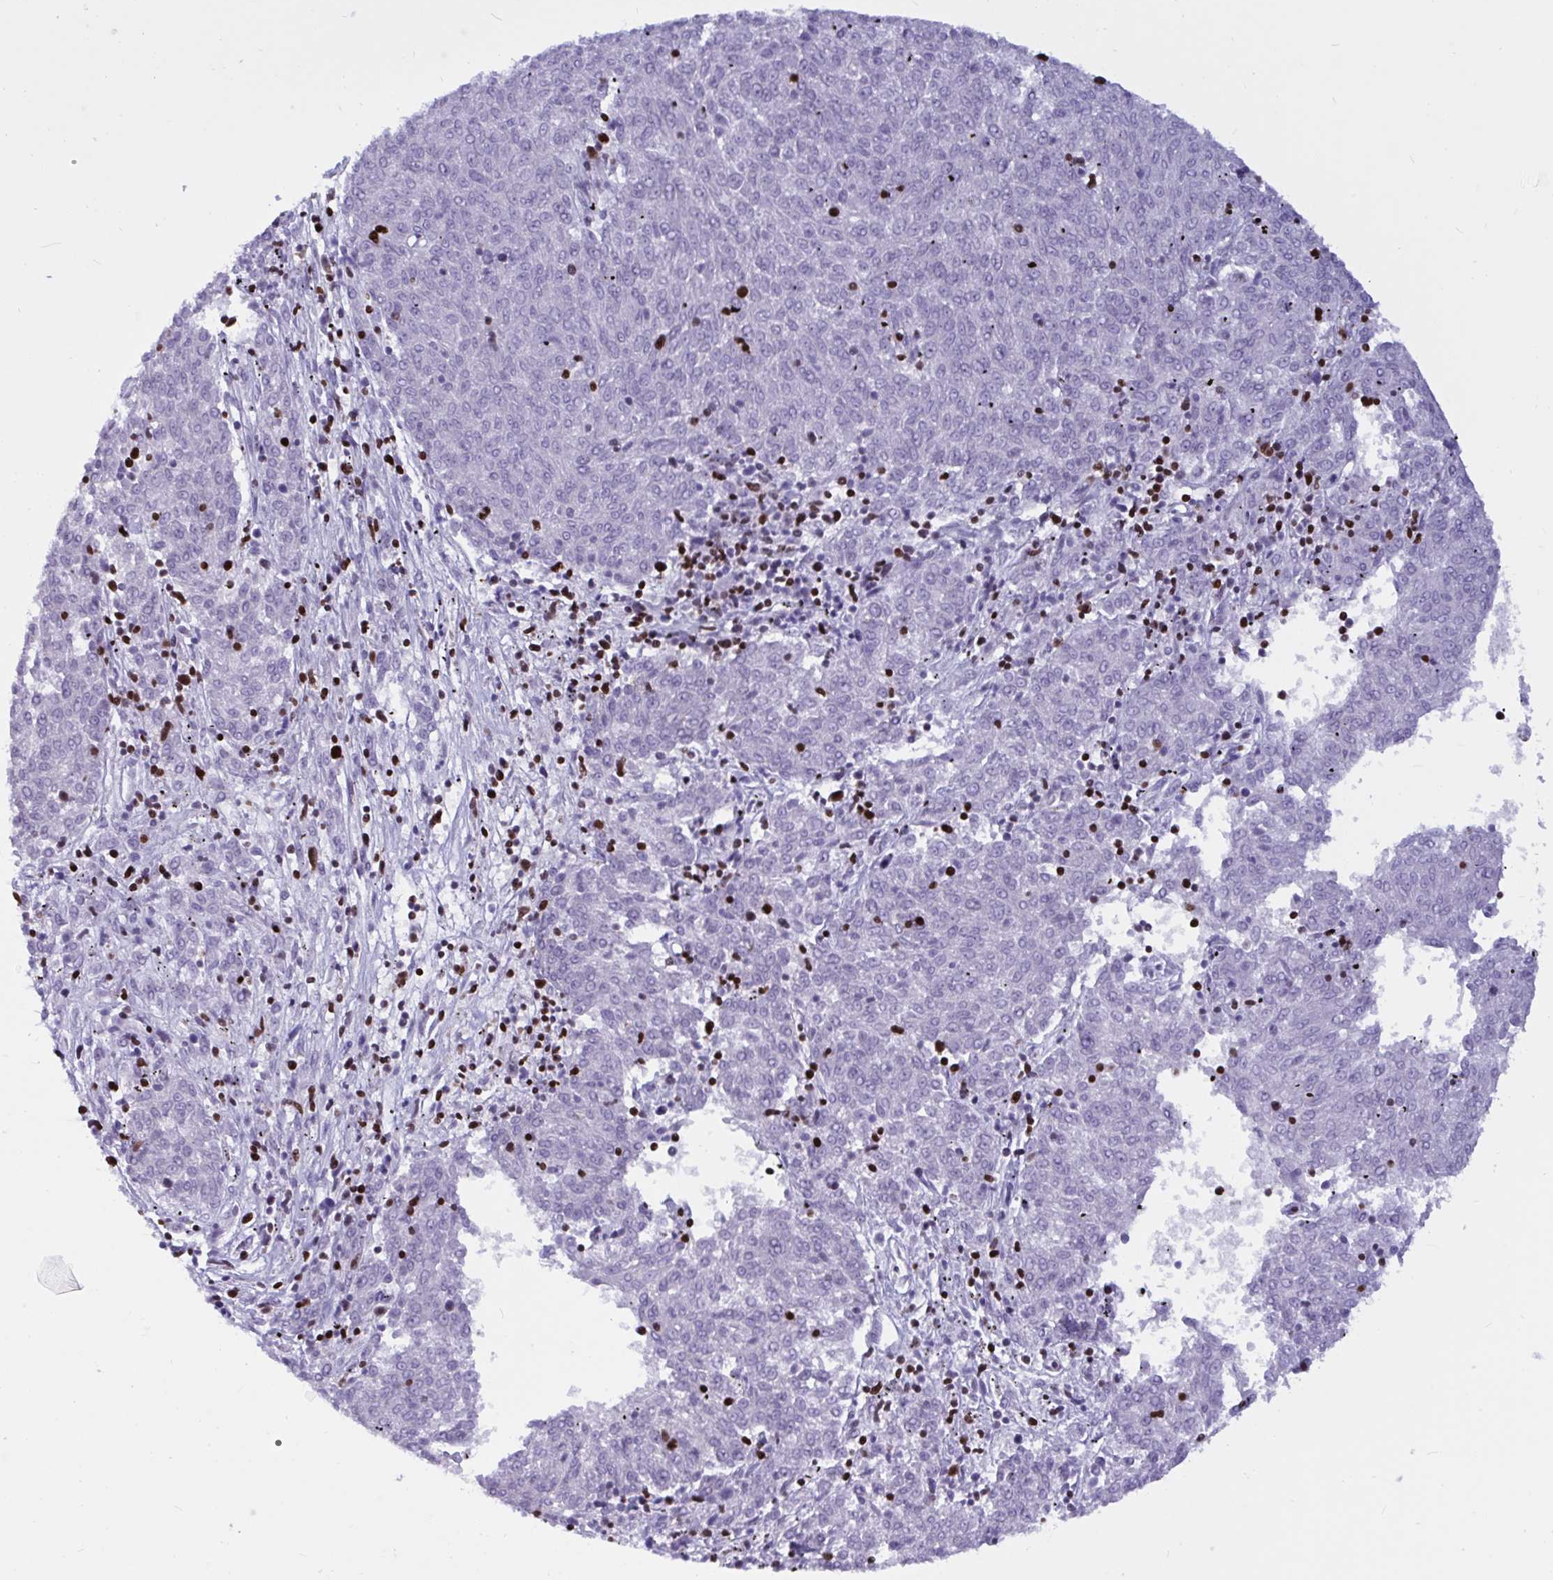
{"staining": {"intensity": "negative", "quantity": "none", "location": "none"}, "tissue": "melanoma", "cell_type": "Tumor cells", "image_type": "cancer", "snomed": [{"axis": "morphology", "description": "Malignant melanoma, NOS"}, {"axis": "topography", "description": "Skin"}], "caption": "Immunohistochemical staining of human malignant melanoma shows no significant expression in tumor cells.", "gene": "HMGB2", "patient": {"sex": "female", "age": 72}}